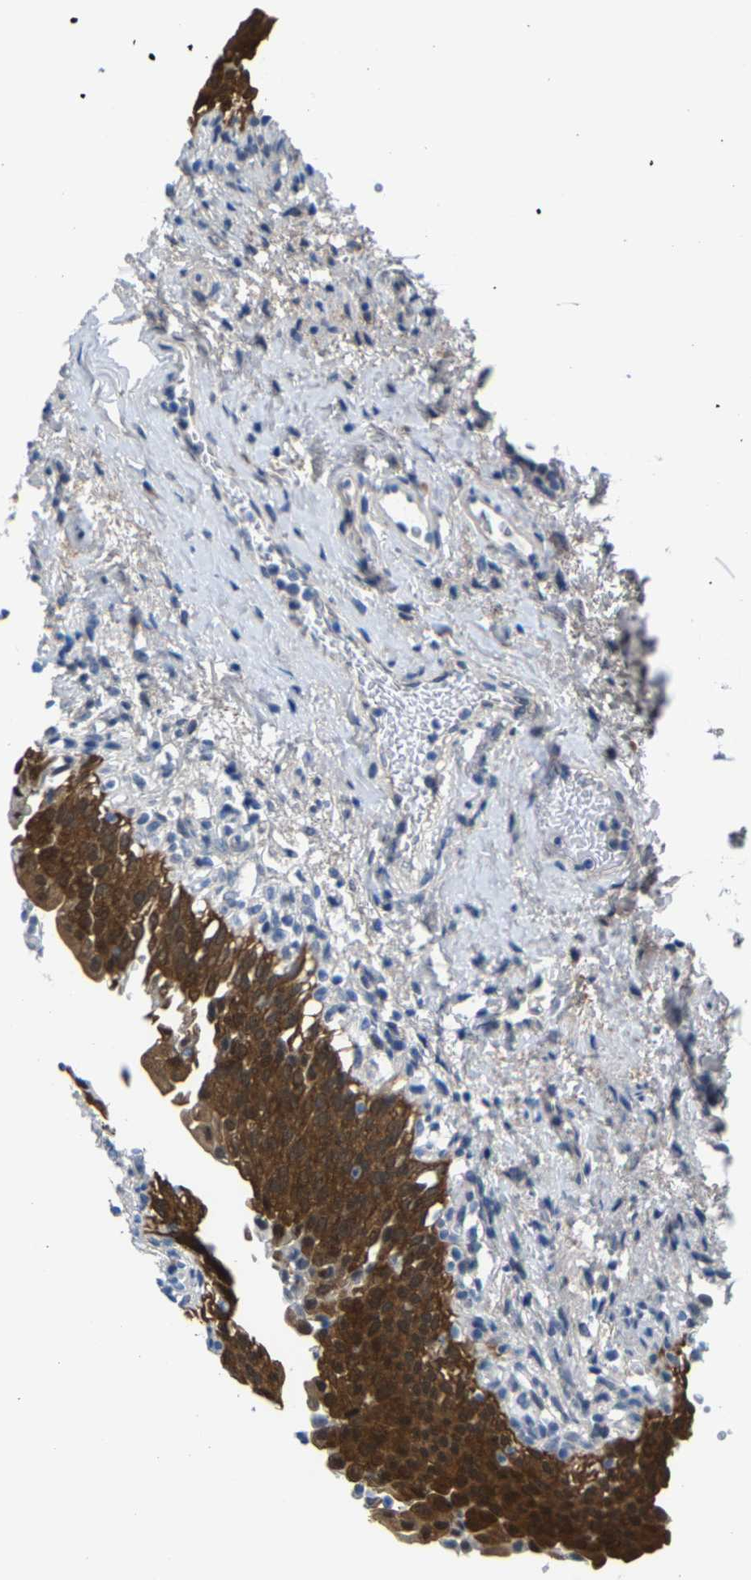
{"staining": {"intensity": "strong", "quantity": ">75%", "location": "cytoplasmic/membranous"}, "tissue": "urinary bladder", "cell_type": "Urothelial cells", "image_type": "normal", "snomed": [{"axis": "morphology", "description": "Normal tissue, NOS"}, {"axis": "topography", "description": "Urinary bladder"}], "caption": "IHC staining of benign urinary bladder, which shows high levels of strong cytoplasmic/membranous staining in approximately >75% of urothelial cells indicating strong cytoplasmic/membranous protein expression. The staining was performed using DAB (brown) for protein detection and nuclei were counterstained in hematoxylin (blue).", "gene": "SSH3", "patient": {"sex": "female", "age": 60}}